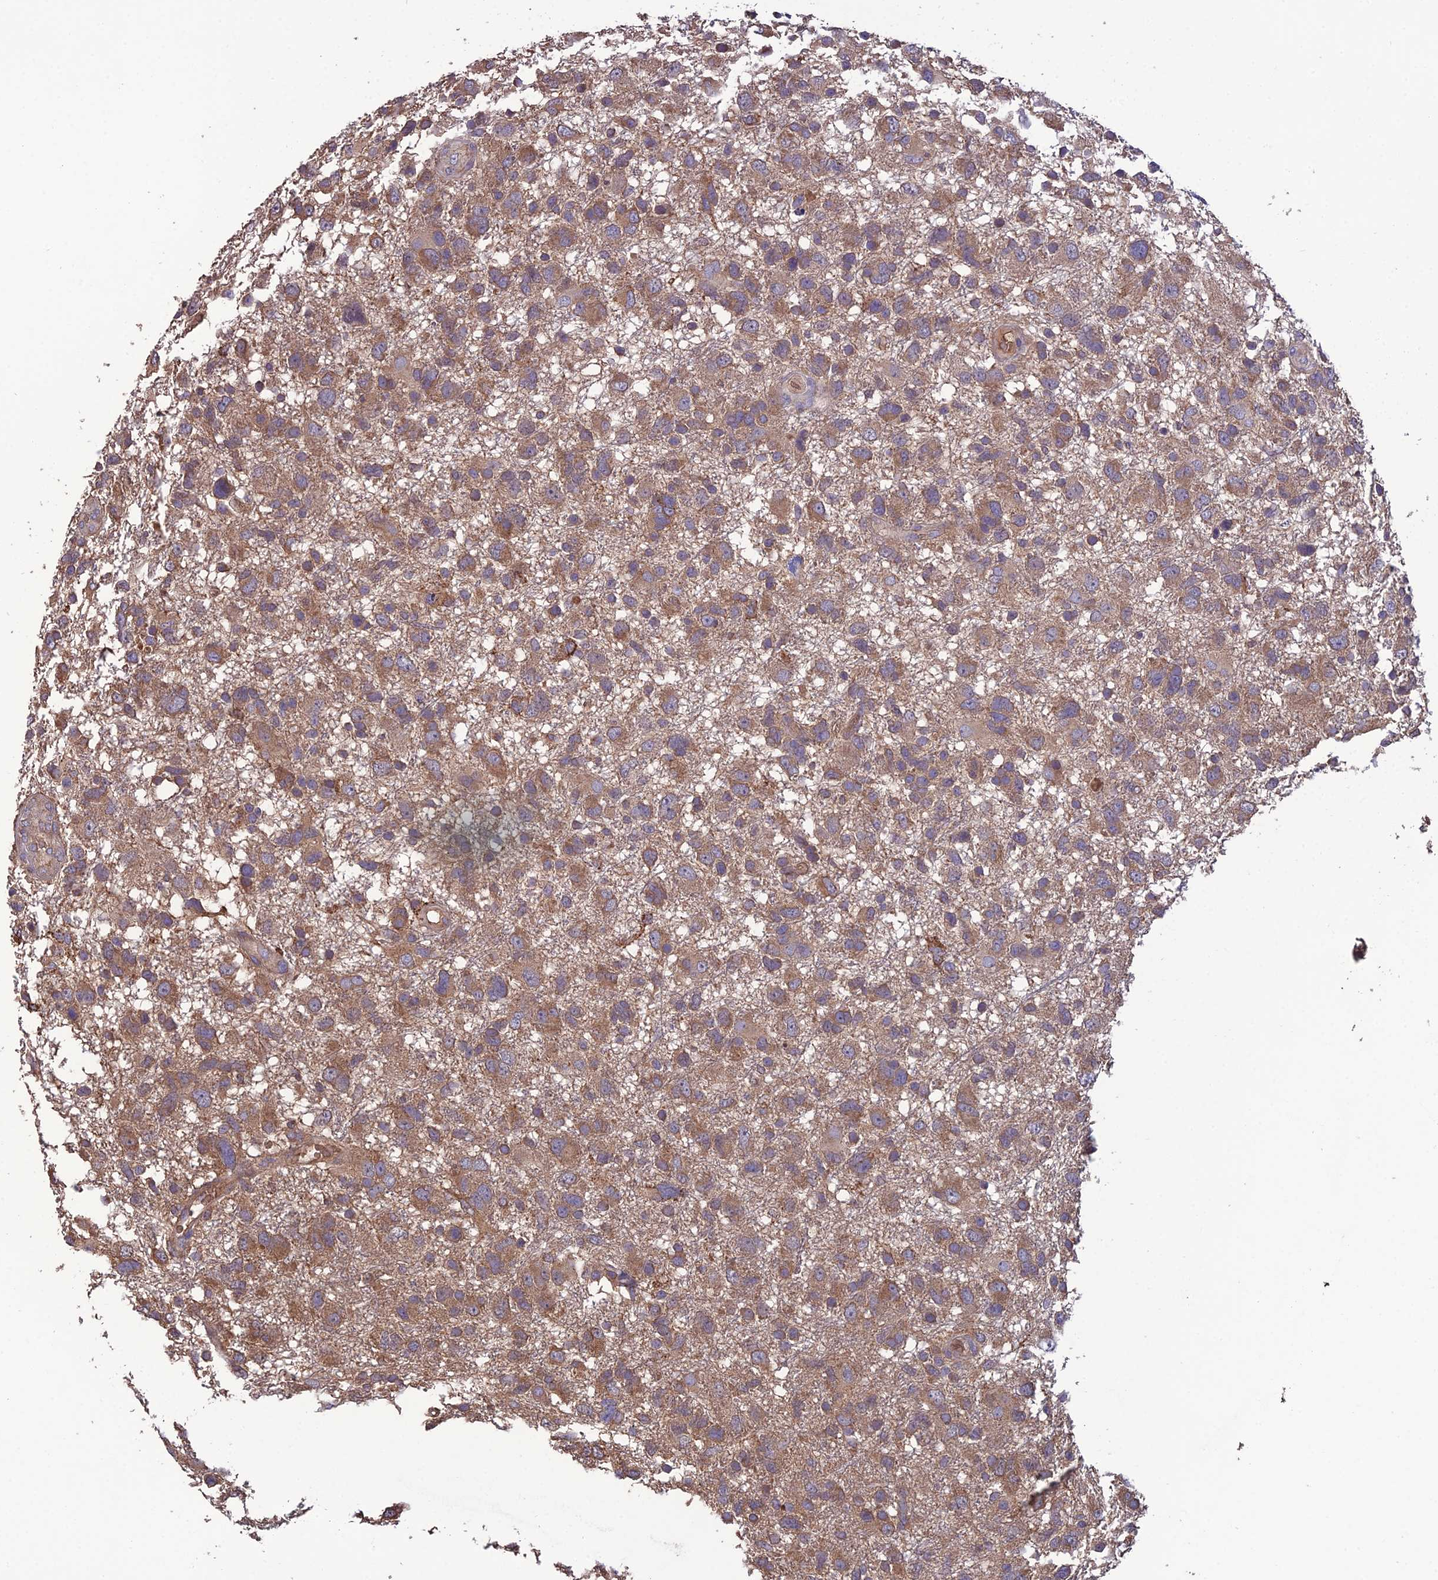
{"staining": {"intensity": "moderate", "quantity": ">75%", "location": "cytoplasmic/membranous"}, "tissue": "glioma", "cell_type": "Tumor cells", "image_type": "cancer", "snomed": [{"axis": "morphology", "description": "Glioma, malignant, High grade"}, {"axis": "topography", "description": "Brain"}], "caption": "Protein expression by immunohistochemistry shows moderate cytoplasmic/membranous staining in approximately >75% of tumor cells in malignant glioma (high-grade). The staining was performed using DAB (3,3'-diaminobenzidine) to visualize the protein expression in brown, while the nuclei were stained in blue with hematoxylin (Magnification: 20x).", "gene": "GALR2", "patient": {"sex": "male", "age": 61}}